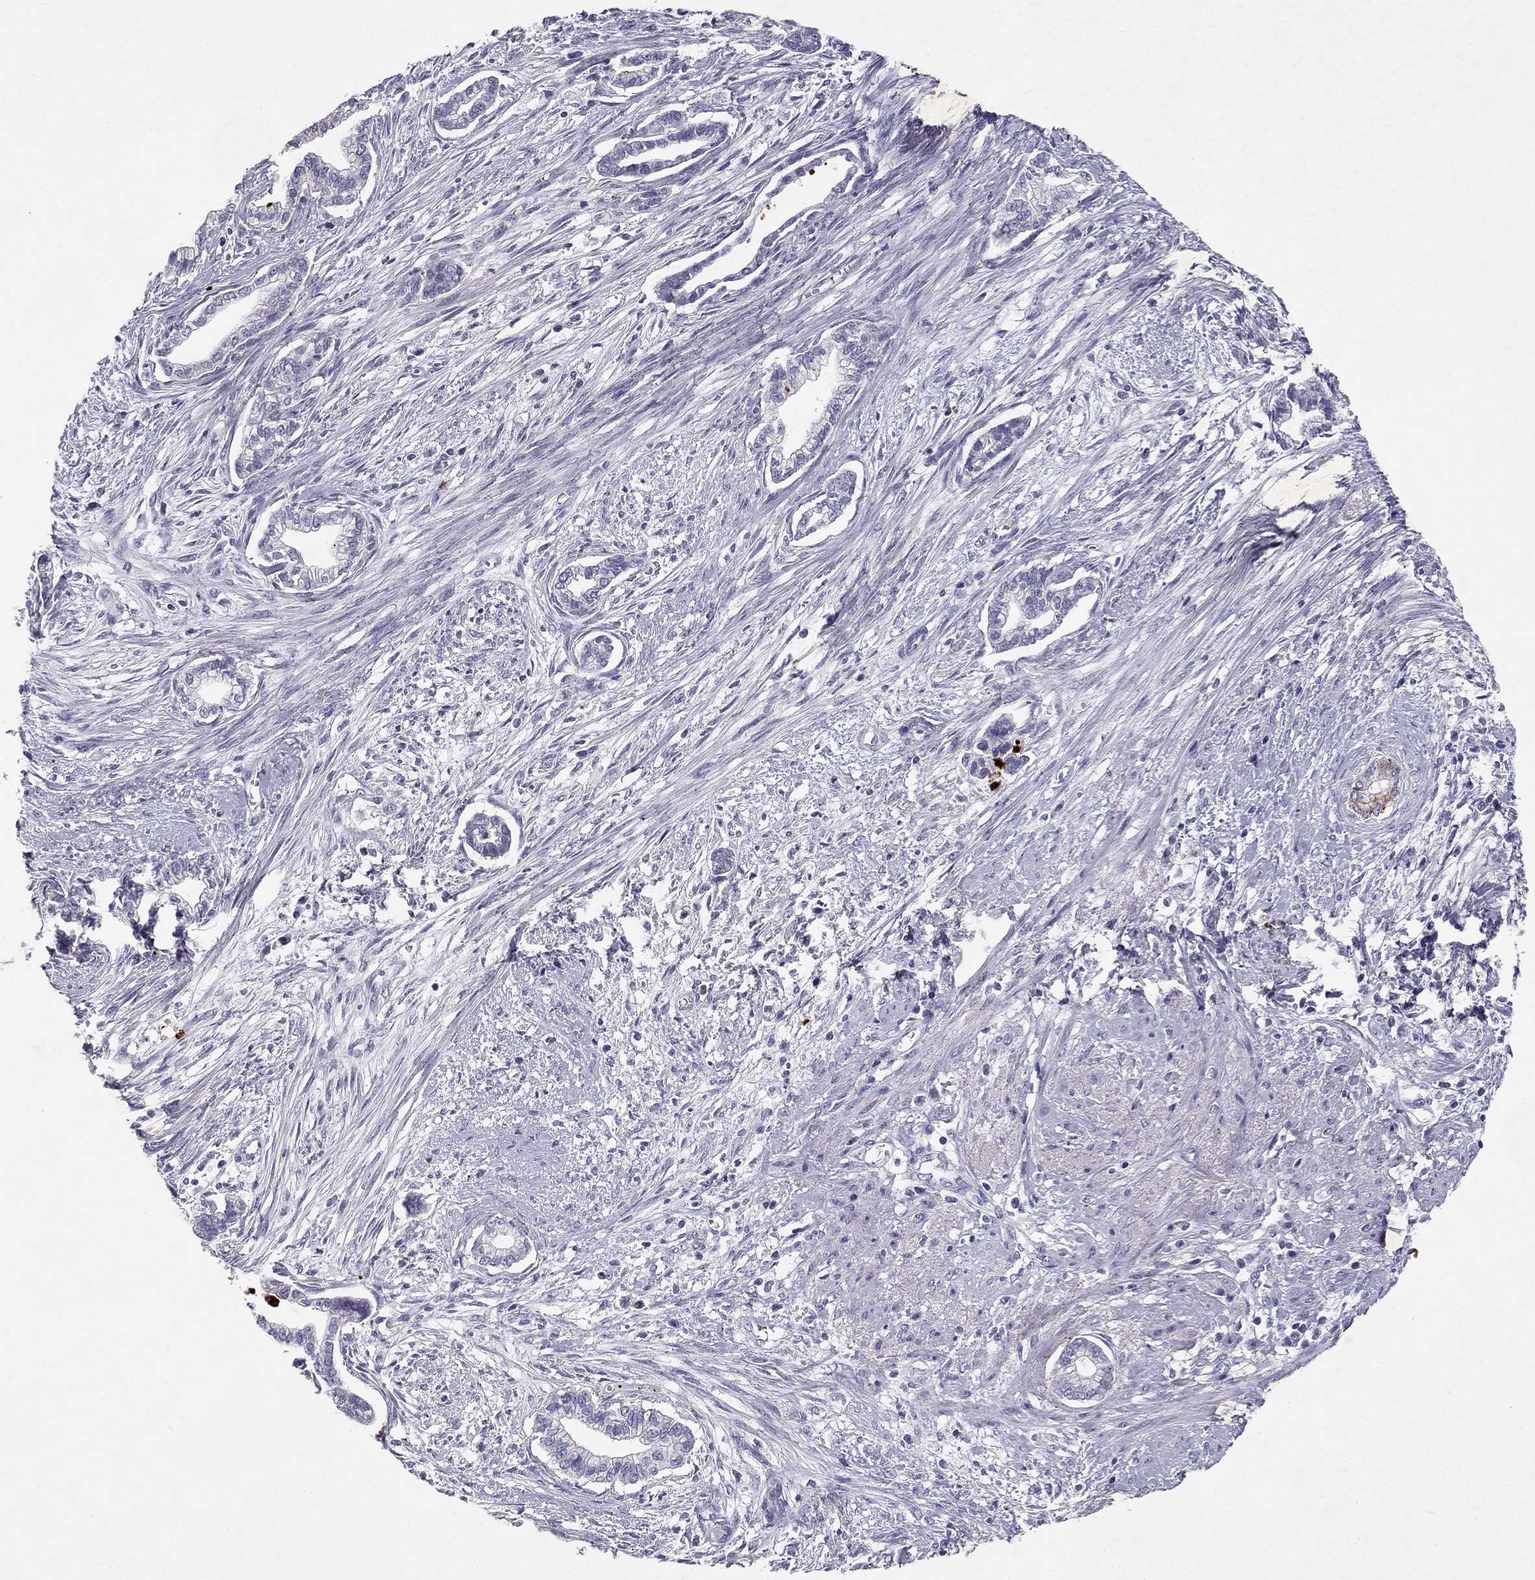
{"staining": {"intensity": "negative", "quantity": "none", "location": "none"}, "tissue": "cervical cancer", "cell_type": "Tumor cells", "image_type": "cancer", "snomed": [{"axis": "morphology", "description": "Adenocarcinoma, NOS"}, {"axis": "topography", "description": "Cervix"}], "caption": "Immunohistochemistry photomicrograph of neoplastic tissue: cervical cancer (adenocarcinoma) stained with DAB (3,3'-diaminobenzidine) exhibits no significant protein staining in tumor cells.", "gene": "SLC6A4", "patient": {"sex": "female", "age": 62}}